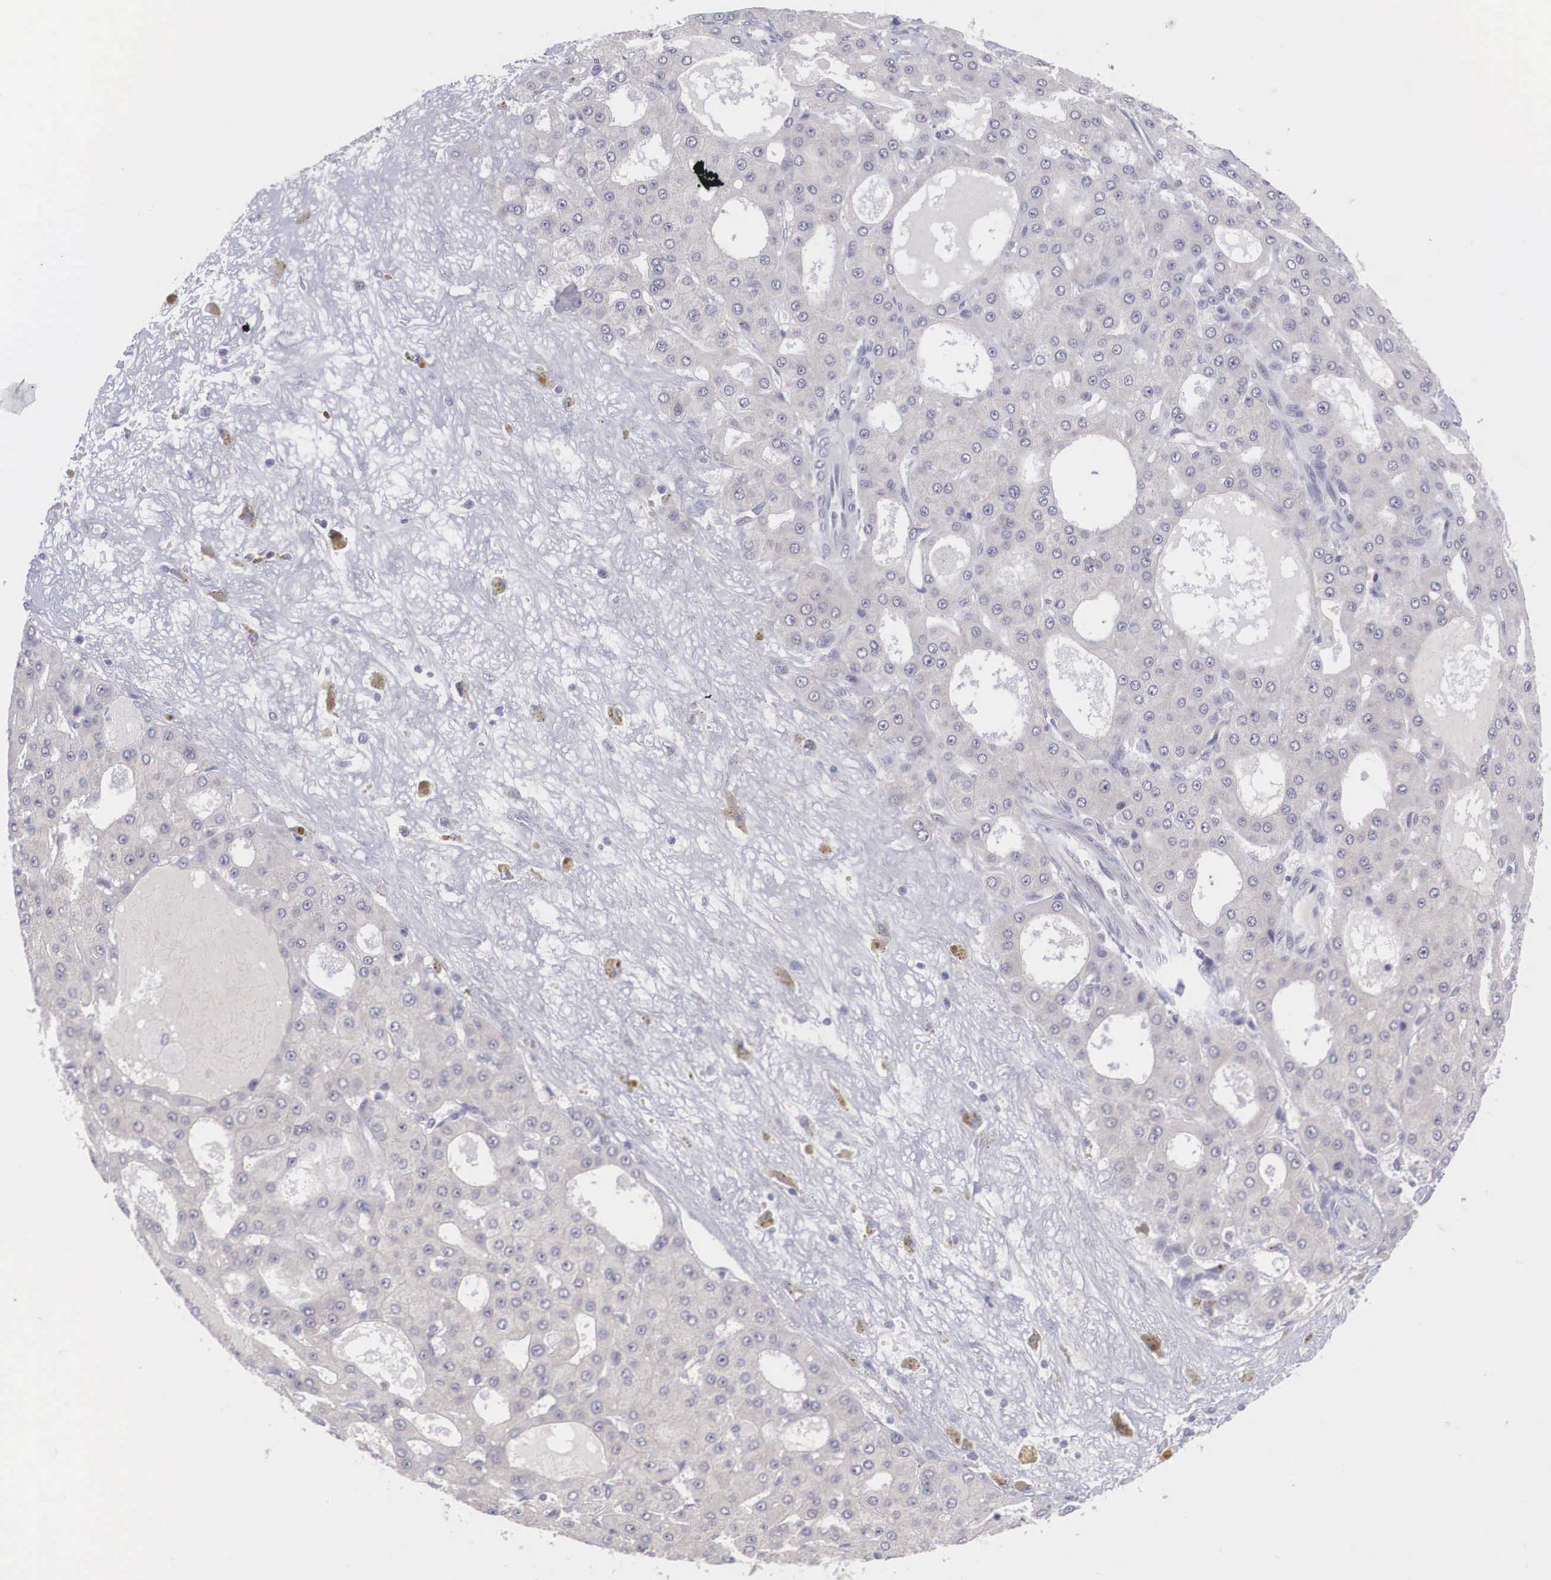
{"staining": {"intensity": "negative", "quantity": "none", "location": "none"}, "tissue": "liver cancer", "cell_type": "Tumor cells", "image_type": "cancer", "snomed": [{"axis": "morphology", "description": "Carcinoma, Hepatocellular, NOS"}, {"axis": "topography", "description": "Liver"}], "caption": "An immunohistochemistry histopathology image of liver cancer (hepatocellular carcinoma) is shown. There is no staining in tumor cells of liver cancer (hepatocellular carcinoma). (Stains: DAB immunohistochemistry with hematoxylin counter stain, Microscopy: brightfield microscopy at high magnification).", "gene": "NINL", "patient": {"sex": "male", "age": 47}}